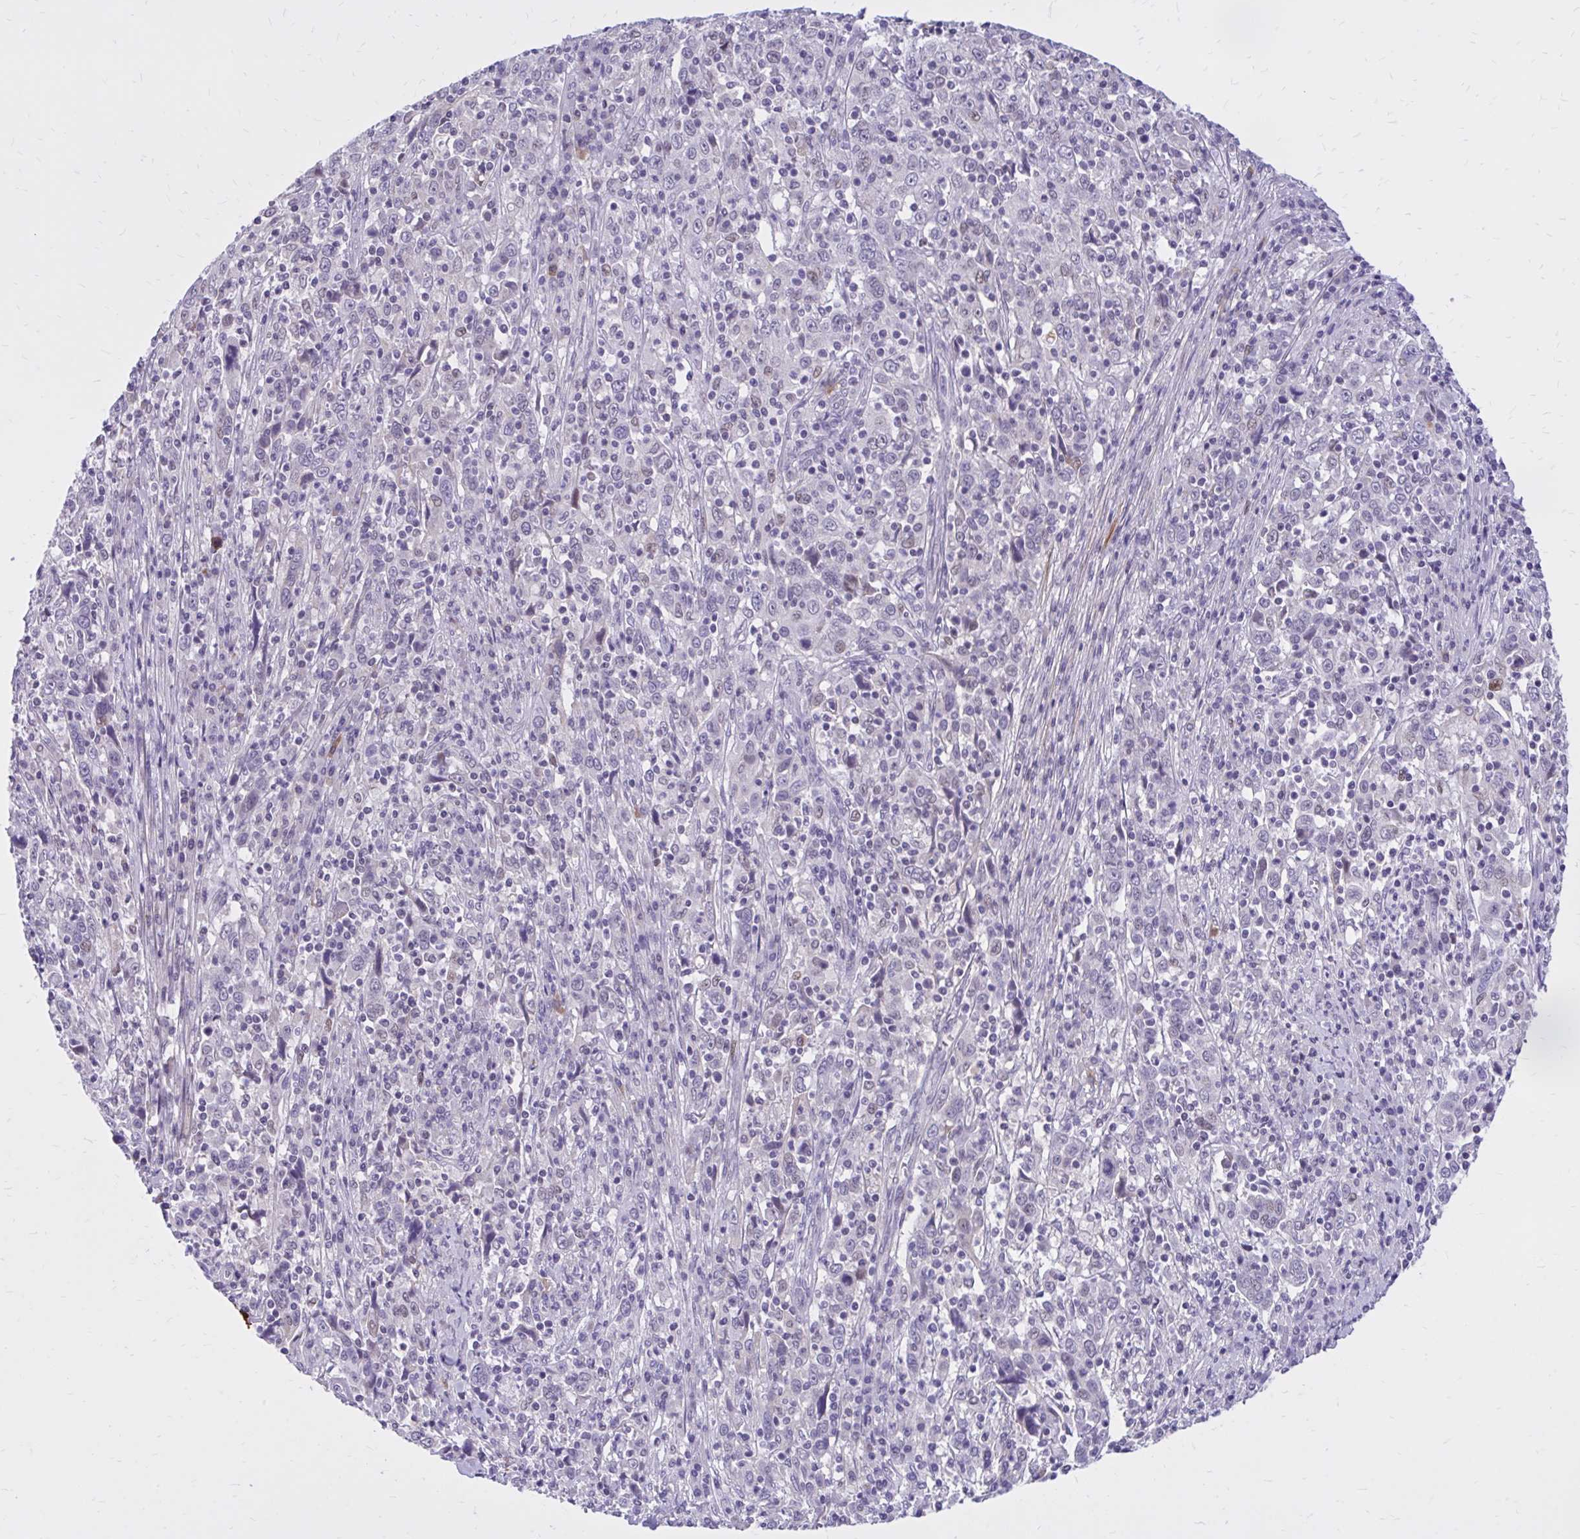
{"staining": {"intensity": "negative", "quantity": "none", "location": "none"}, "tissue": "cervical cancer", "cell_type": "Tumor cells", "image_type": "cancer", "snomed": [{"axis": "morphology", "description": "Squamous cell carcinoma, NOS"}, {"axis": "topography", "description": "Cervix"}], "caption": "Immunohistochemistry (IHC) micrograph of cervical squamous cell carcinoma stained for a protein (brown), which shows no staining in tumor cells.", "gene": "ZBTB25", "patient": {"sex": "female", "age": 46}}